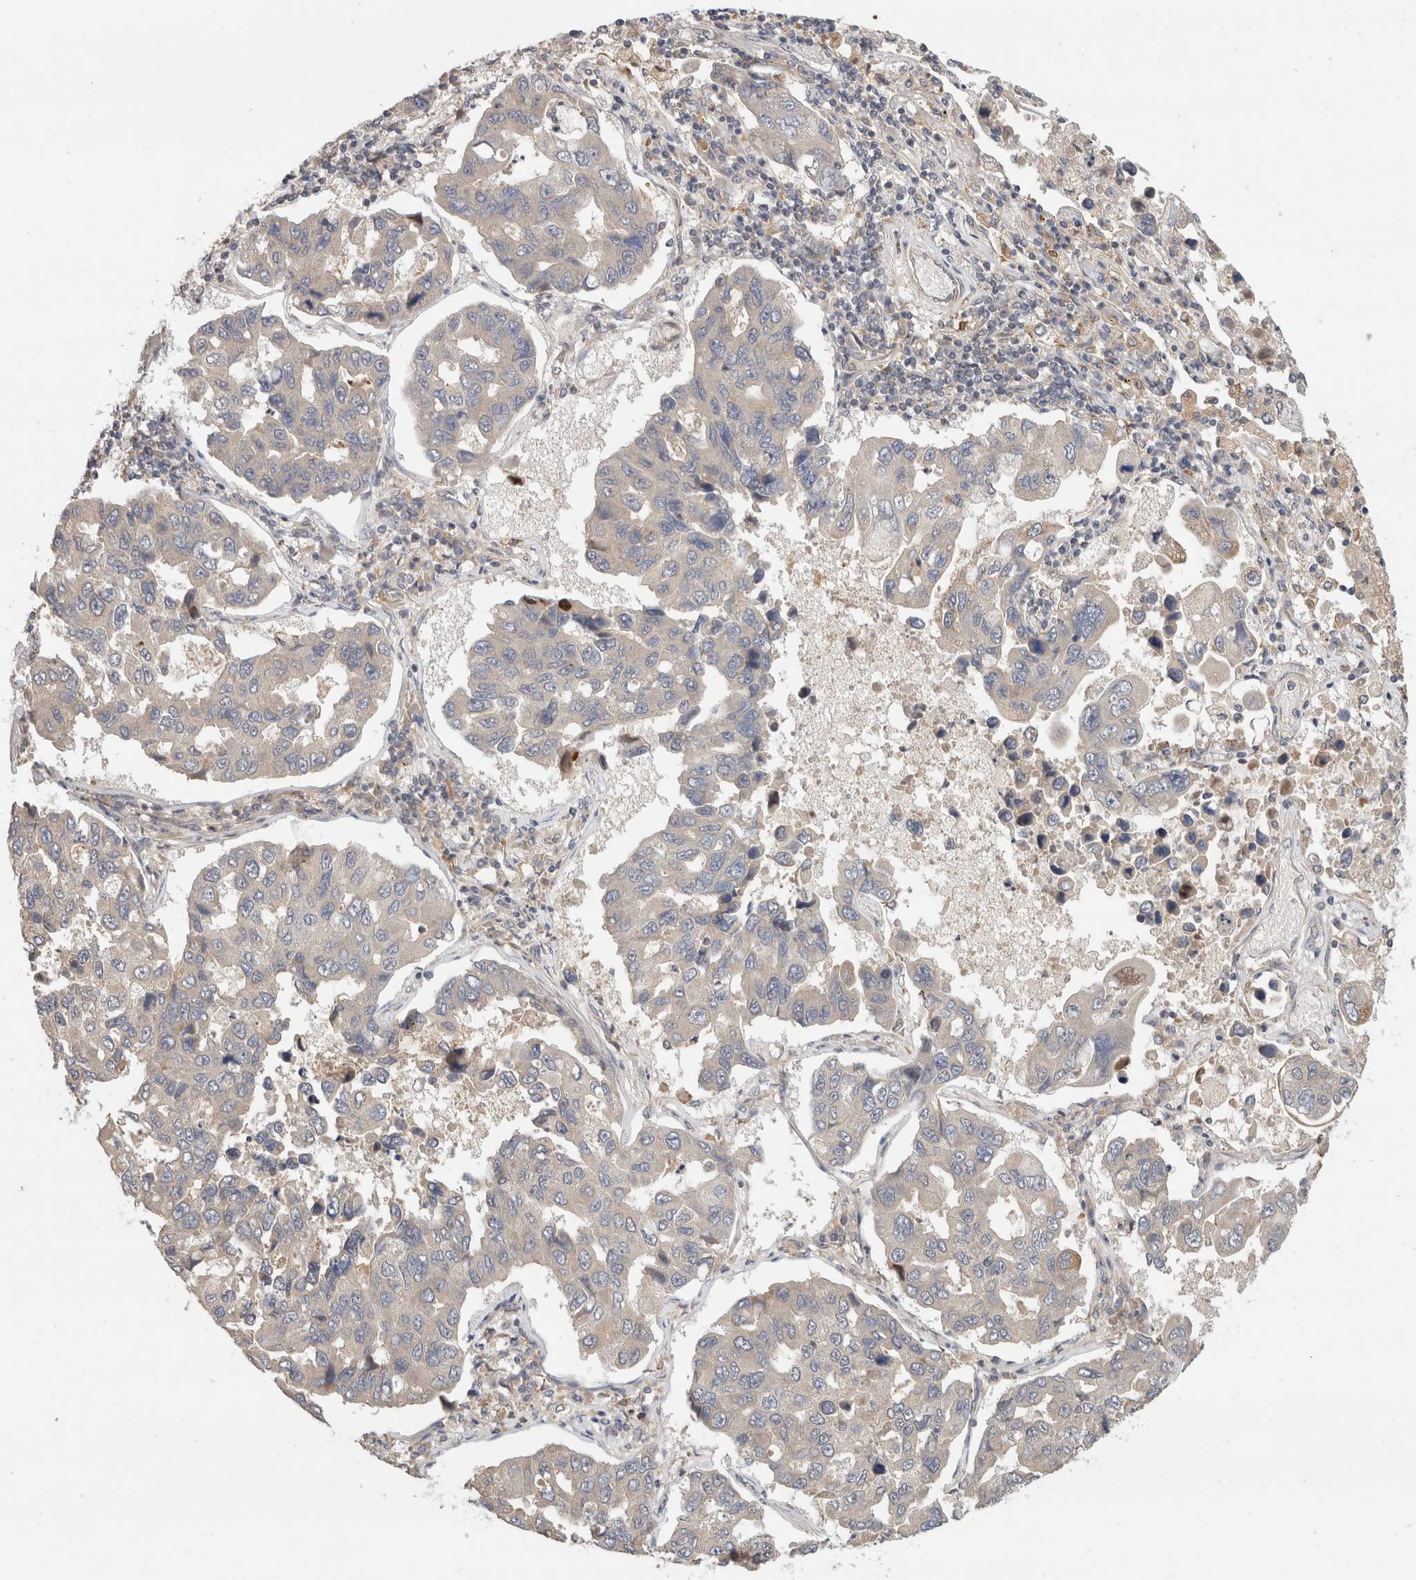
{"staining": {"intensity": "negative", "quantity": "none", "location": "none"}, "tissue": "lung cancer", "cell_type": "Tumor cells", "image_type": "cancer", "snomed": [{"axis": "morphology", "description": "Adenocarcinoma, NOS"}, {"axis": "topography", "description": "Lung"}], "caption": "Lung adenocarcinoma was stained to show a protein in brown. There is no significant staining in tumor cells.", "gene": "SGK1", "patient": {"sex": "male", "age": 64}}